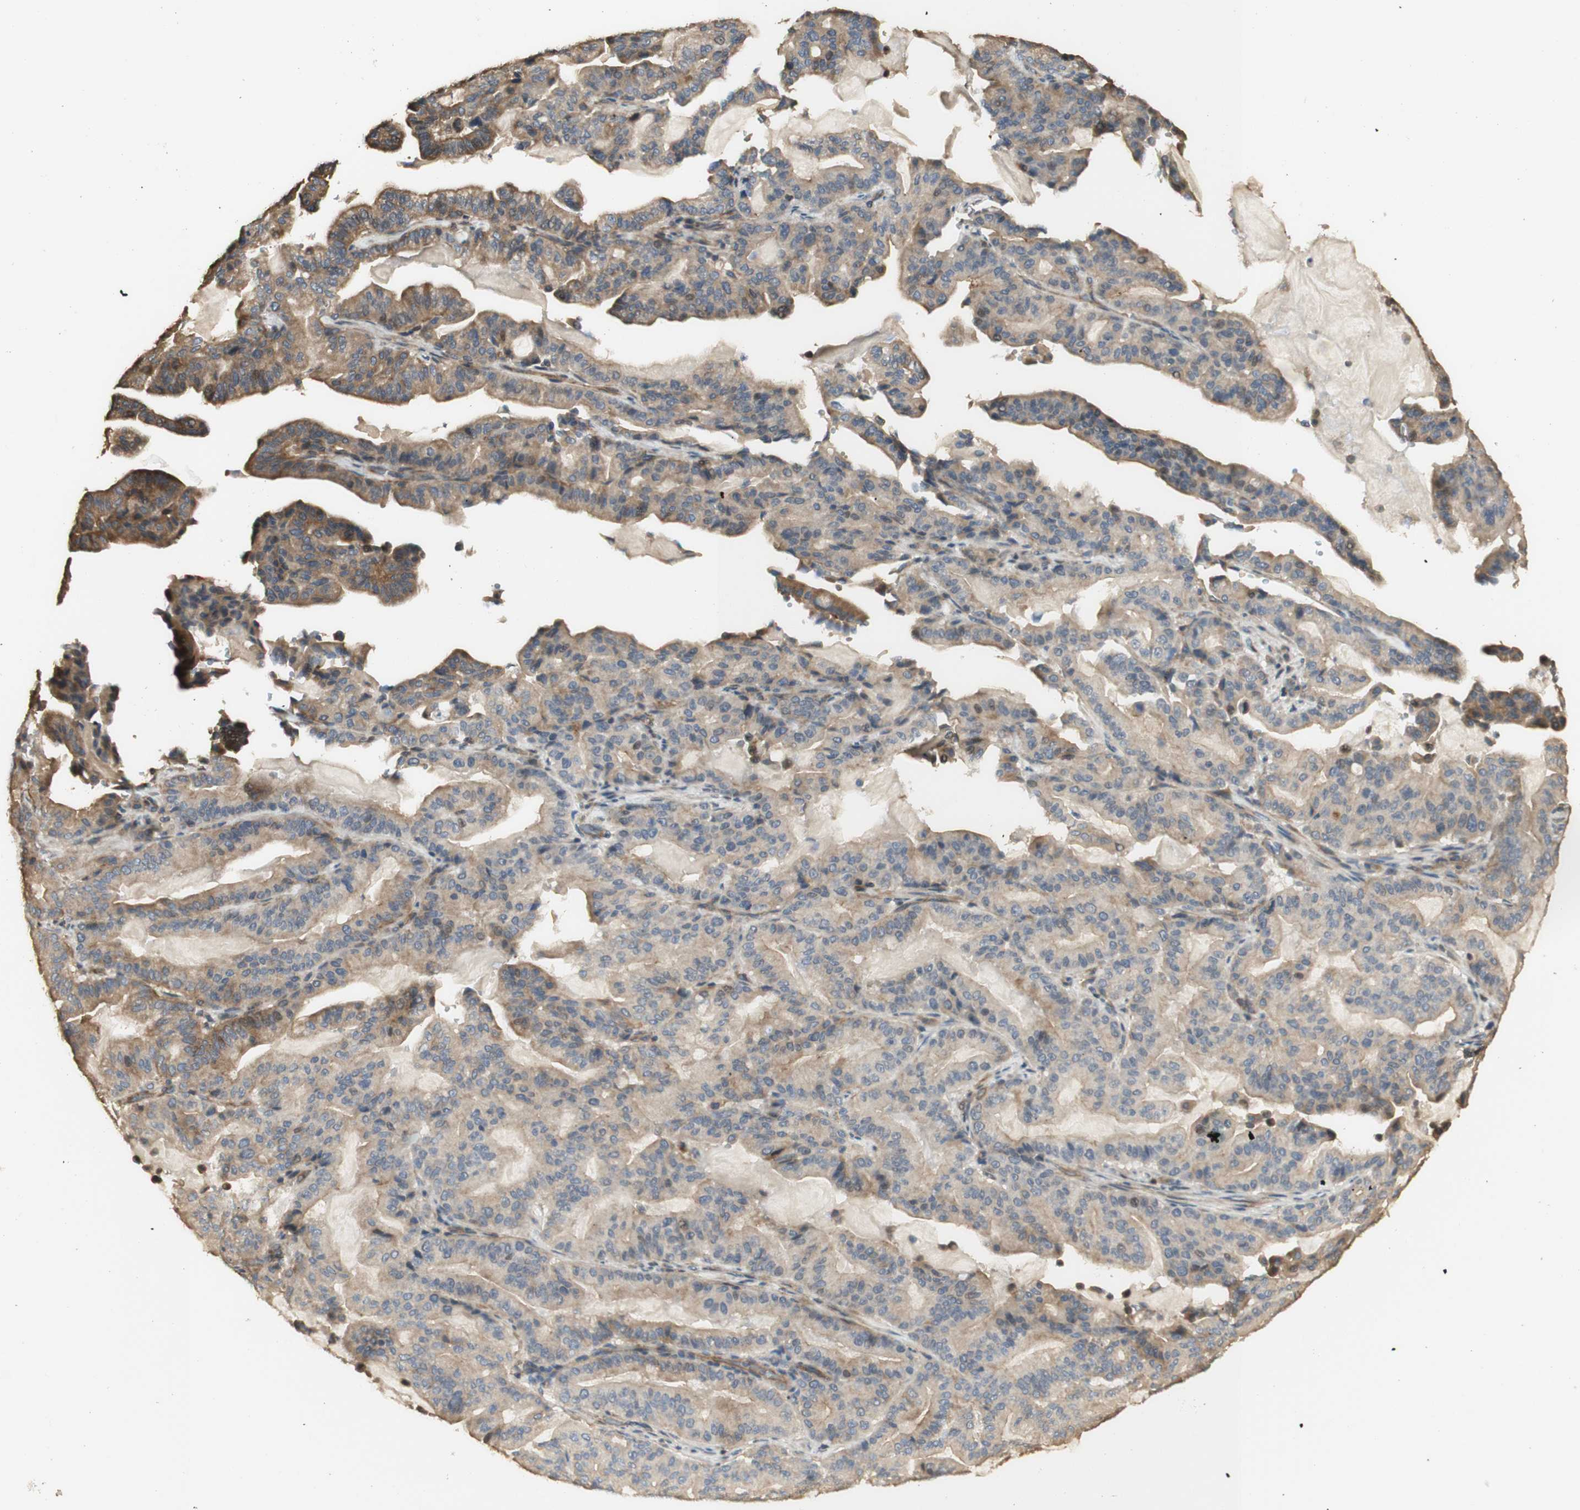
{"staining": {"intensity": "weak", "quantity": ">75%", "location": "cytoplasmic/membranous"}, "tissue": "pancreatic cancer", "cell_type": "Tumor cells", "image_type": "cancer", "snomed": [{"axis": "morphology", "description": "Adenocarcinoma, NOS"}, {"axis": "topography", "description": "Pancreas"}], "caption": "Adenocarcinoma (pancreatic) stained for a protein shows weak cytoplasmic/membranous positivity in tumor cells. The staining was performed using DAB to visualize the protein expression in brown, while the nuclei were stained in blue with hematoxylin (Magnification: 20x).", "gene": "AGER", "patient": {"sex": "male", "age": 63}}